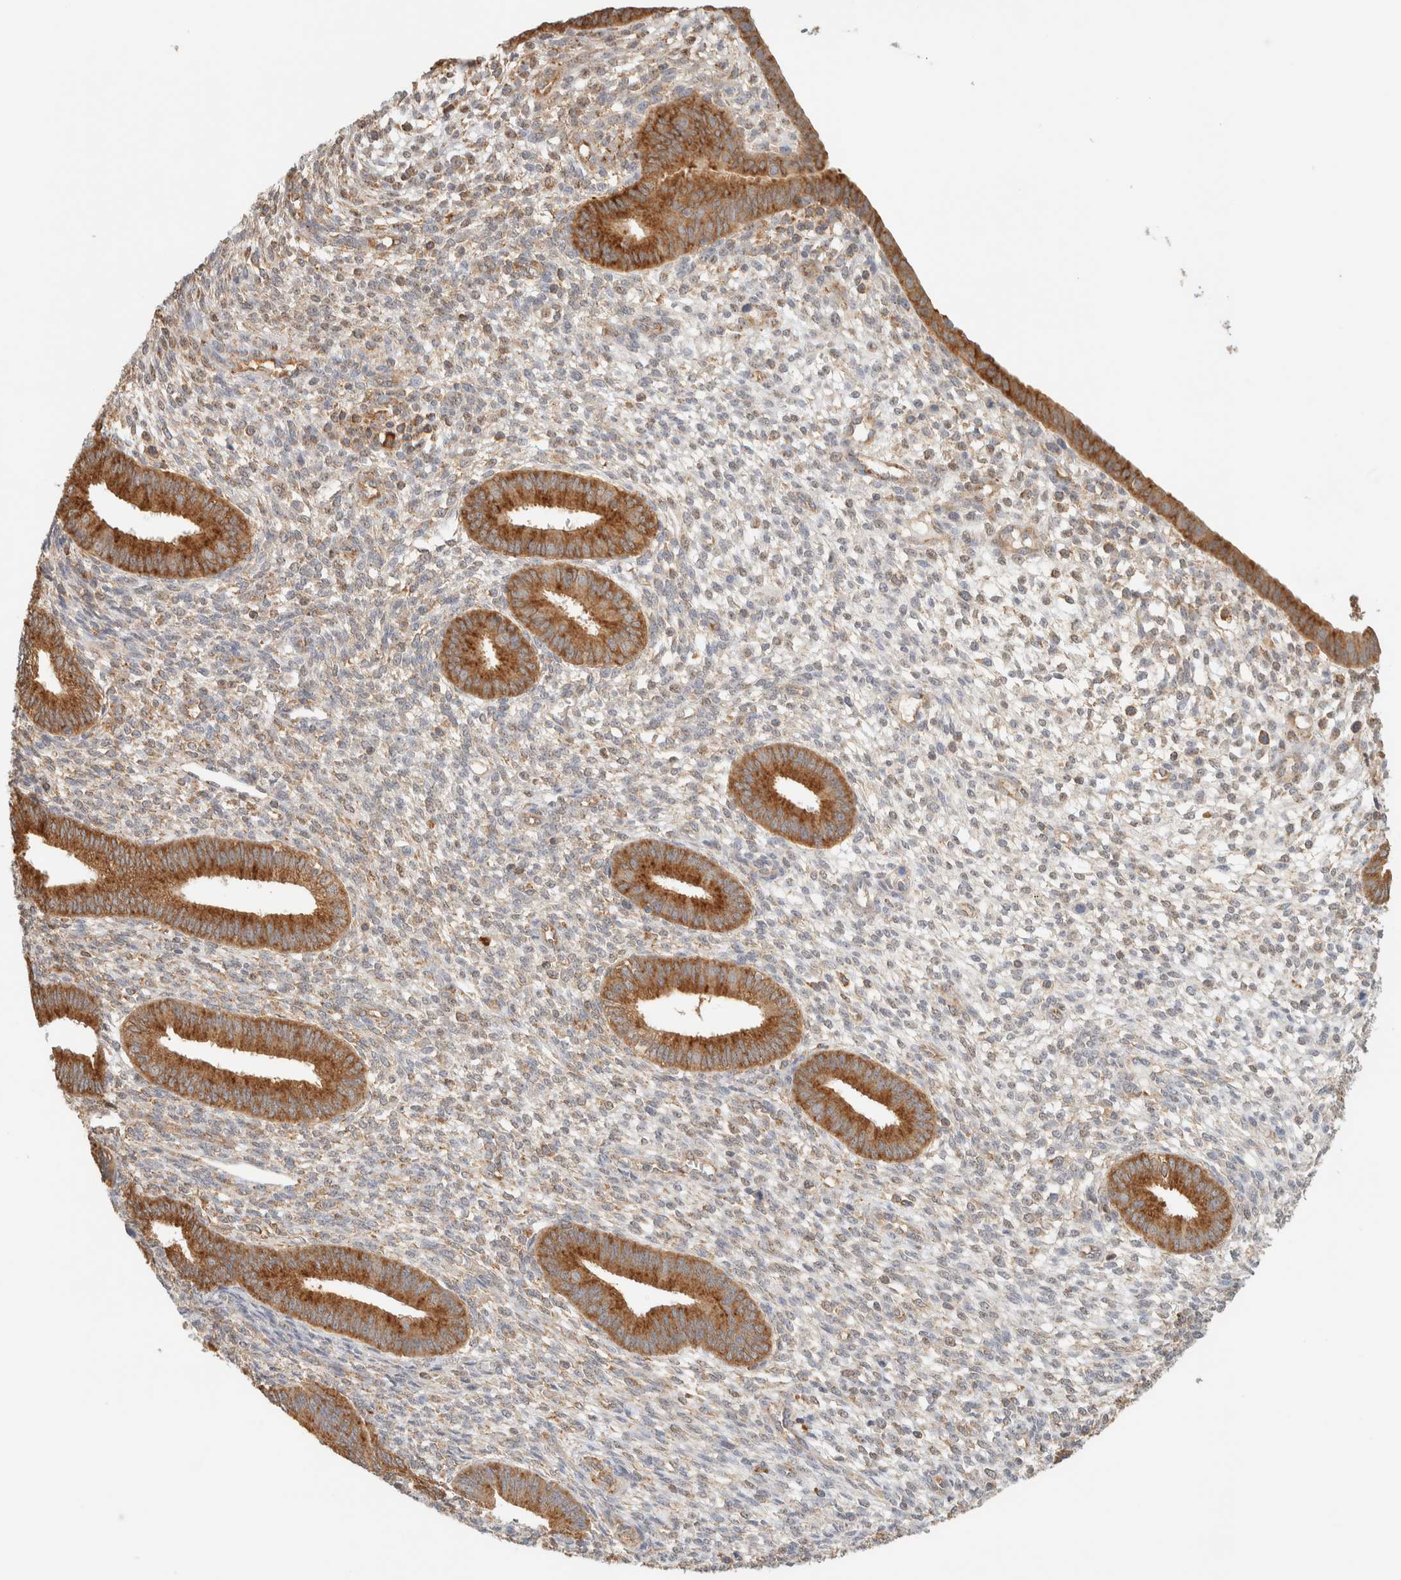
{"staining": {"intensity": "weak", "quantity": ">75%", "location": "cytoplasmic/membranous"}, "tissue": "endometrium", "cell_type": "Cells in endometrial stroma", "image_type": "normal", "snomed": [{"axis": "morphology", "description": "Normal tissue, NOS"}, {"axis": "topography", "description": "Endometrium"}], "caption": "The micrograph reveals staining of normal endometrium, revealing weak cytoplasmic/membranous protein expression (brown color) within cells in endometrial stroma.", "gene": "TBC1D8B", "patient": {"sex": "female", "age": 46}}